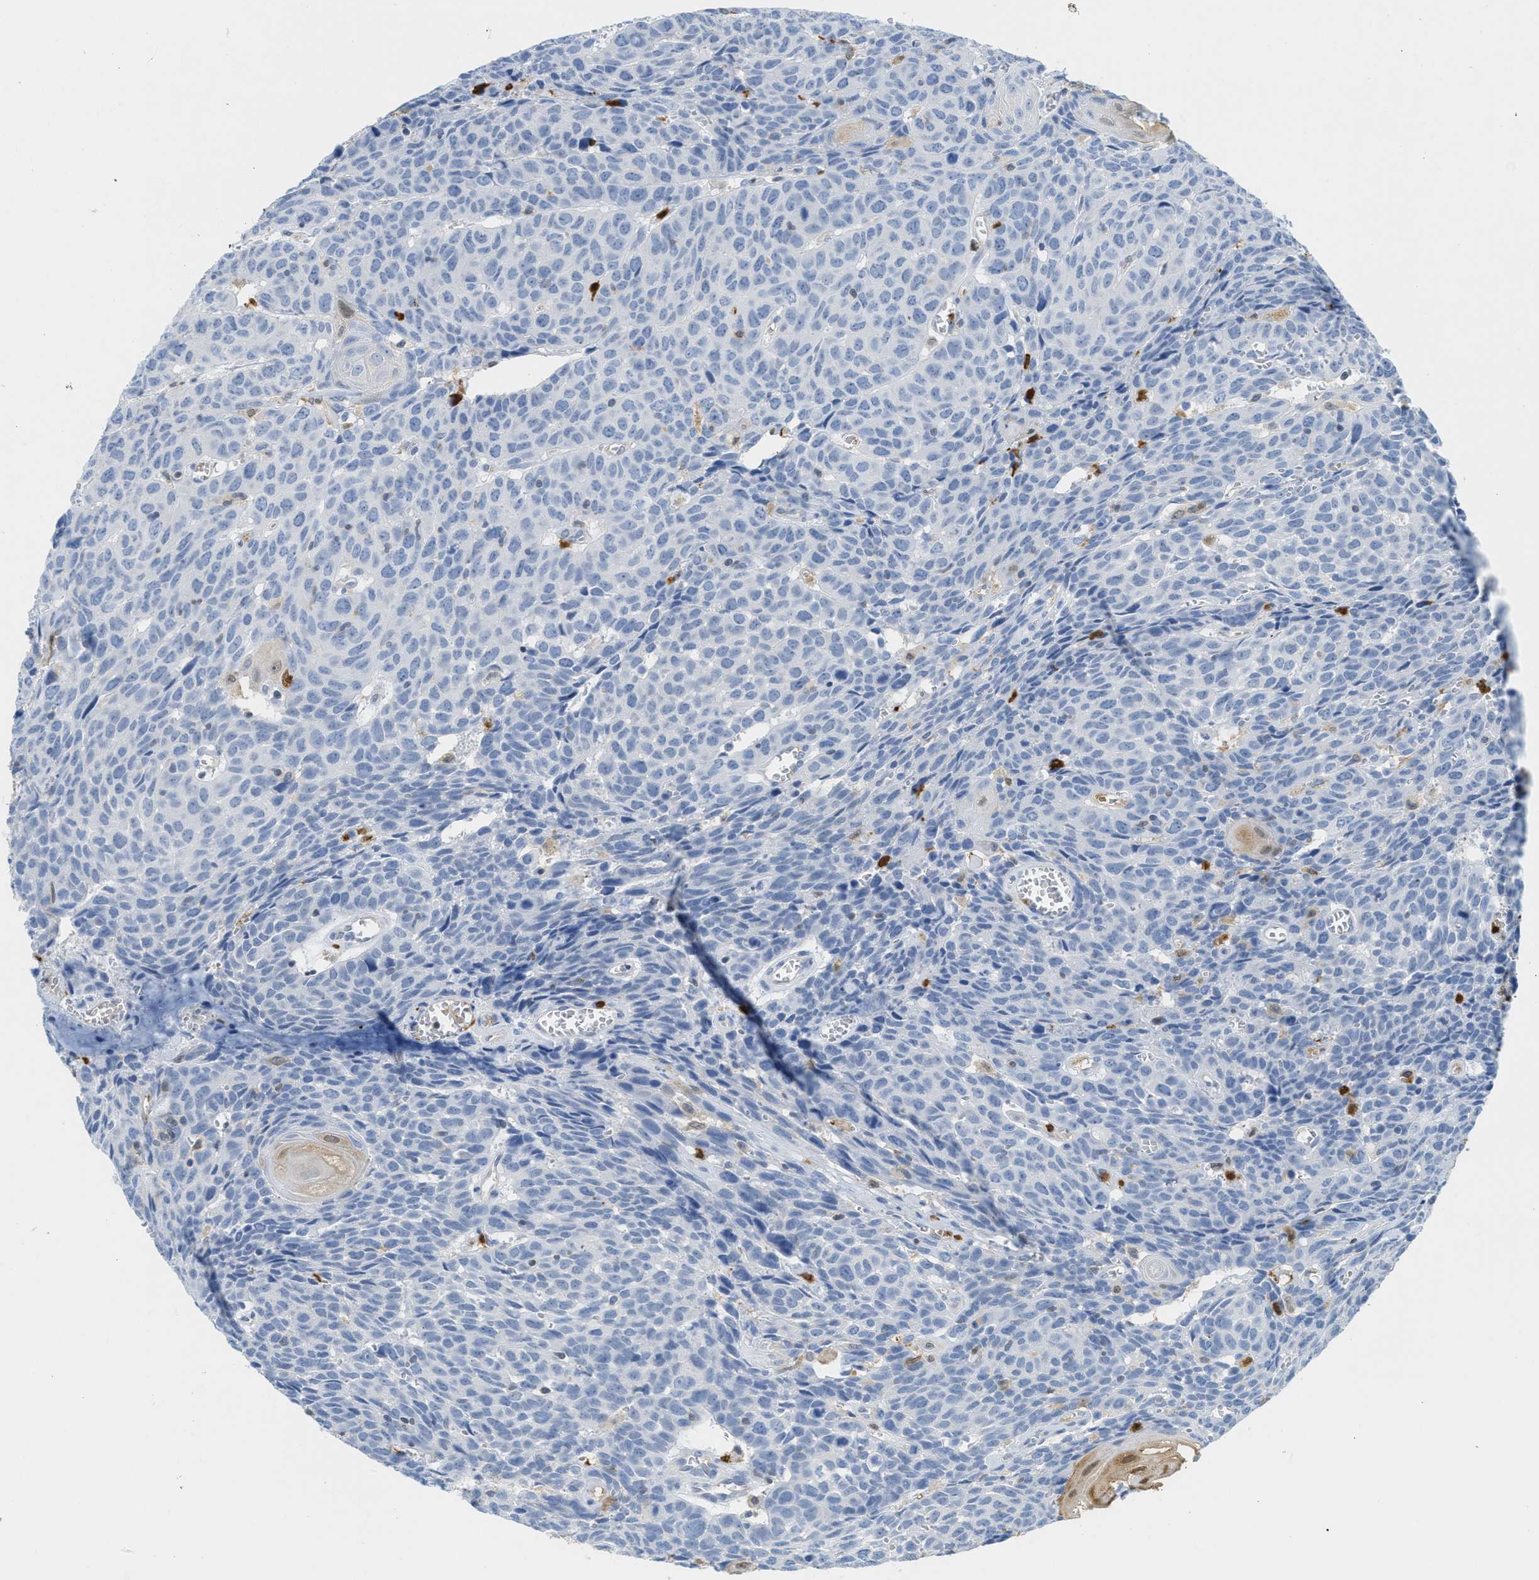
{"staining": {"intensity": "negative", "quantity": "none", "location": "none"}, "tissue": "head and neck cancer", "cell_type": "Tumor cells", "image_type": "cancer", "snomed": [{"axis": "morphology", "description": "Squamous cell carcinoma, NOS"}, {"axis": "topography", "description": "Head-Neck"}], "caption": "DAB immunohistochemical staining of squamous cell carcinoma (head and neck) shows no significant positivity in tumor cells.", "gene": "SERPINB1", "patient": {"sex": "male", "age": 66}}